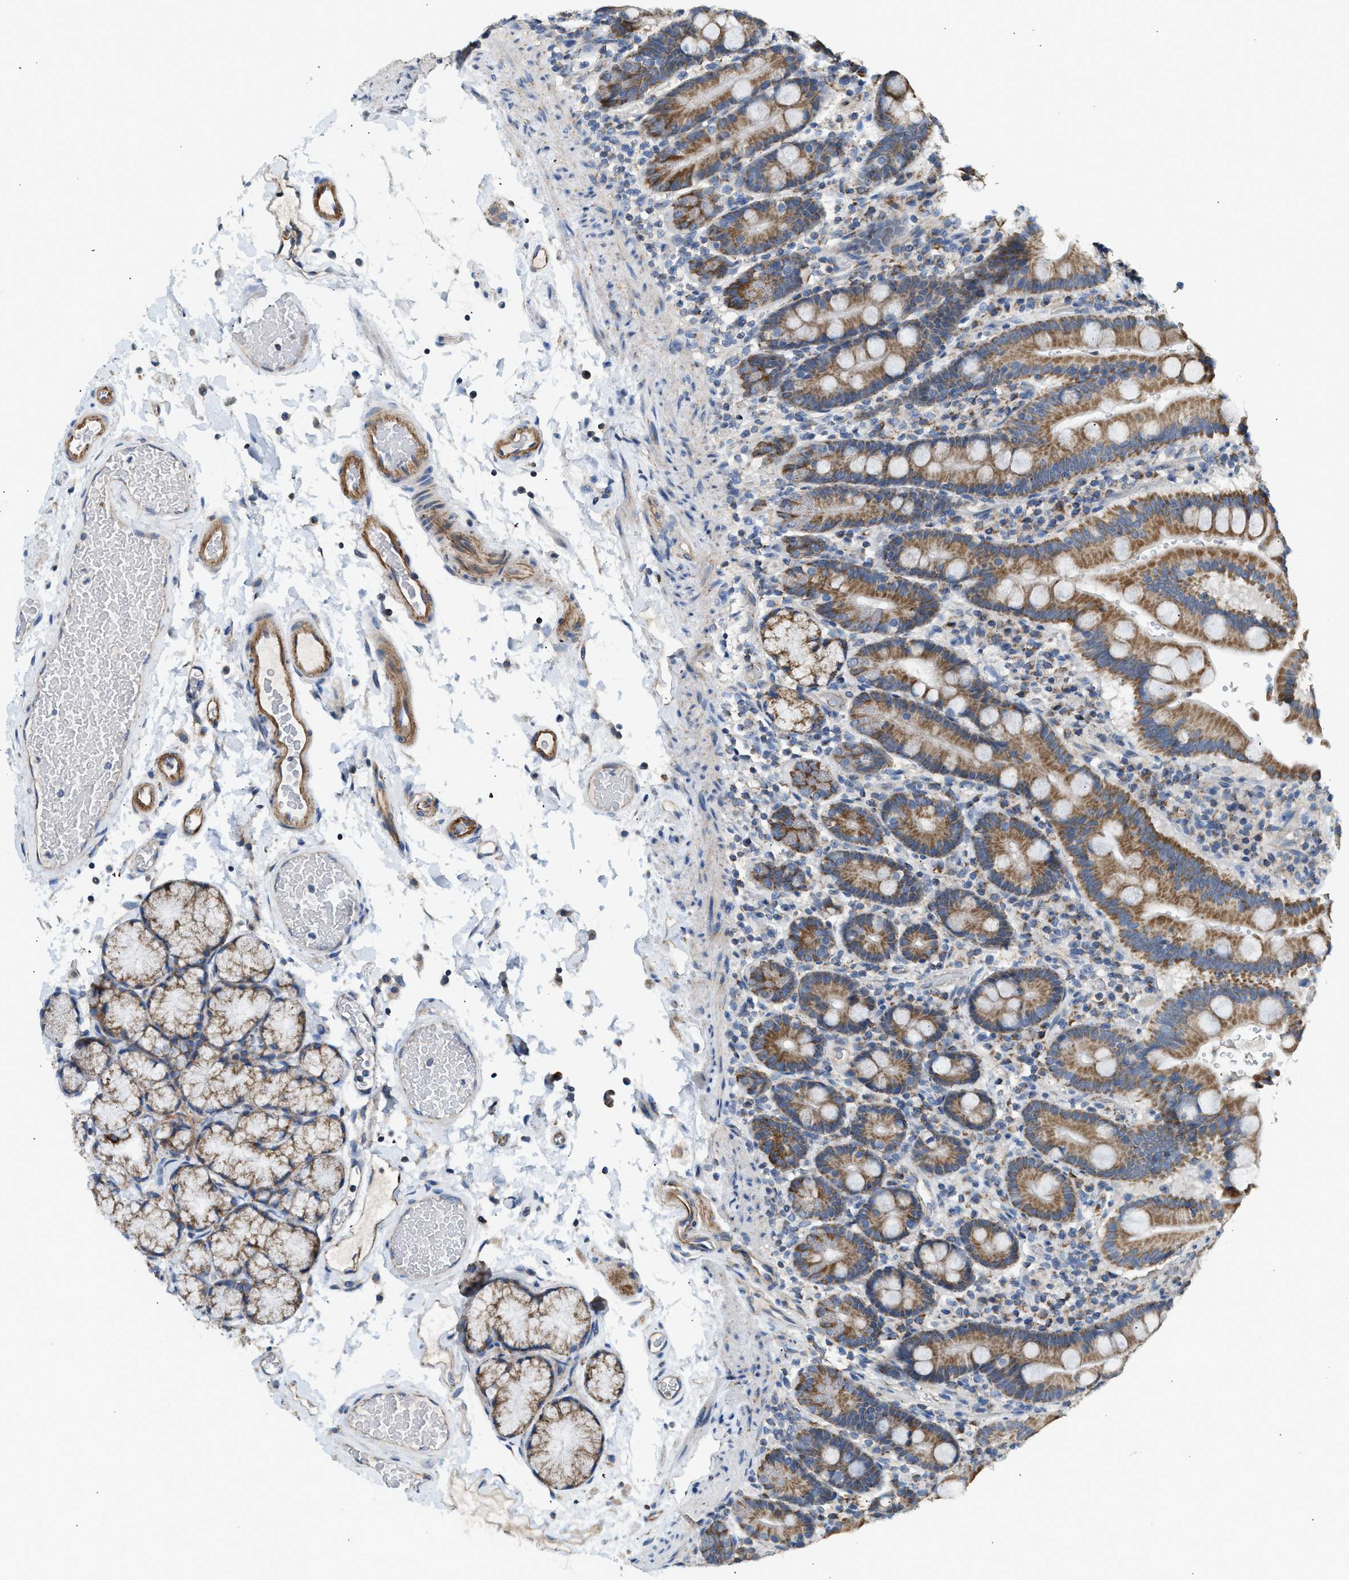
{"staining": {"intensity": "moderate", "quantity": ">75%", "location": "cytoplasmic/membranous"}, "tissue": "duodenum", "cell_type": "Glandular cells", "image_type": "normal", "snomed": [{"axis": "morphology", "description": "Normal tissue, NOS"}, {"axis": "topography", "description": "Small intestine, NOS"}], "caption": "Immunohistochemistry (DAB (3,3'-diaminobenzidine)) staining of unremarkable duodenum exhibits moderate cytoplasmic/membranous protein staining in approximately >75% of glandular cells. (DAB = brown stain, brightfield microscopy at high magnification).", "gene": "GOT2", "patient": {"sex": "female", "age": 71}}